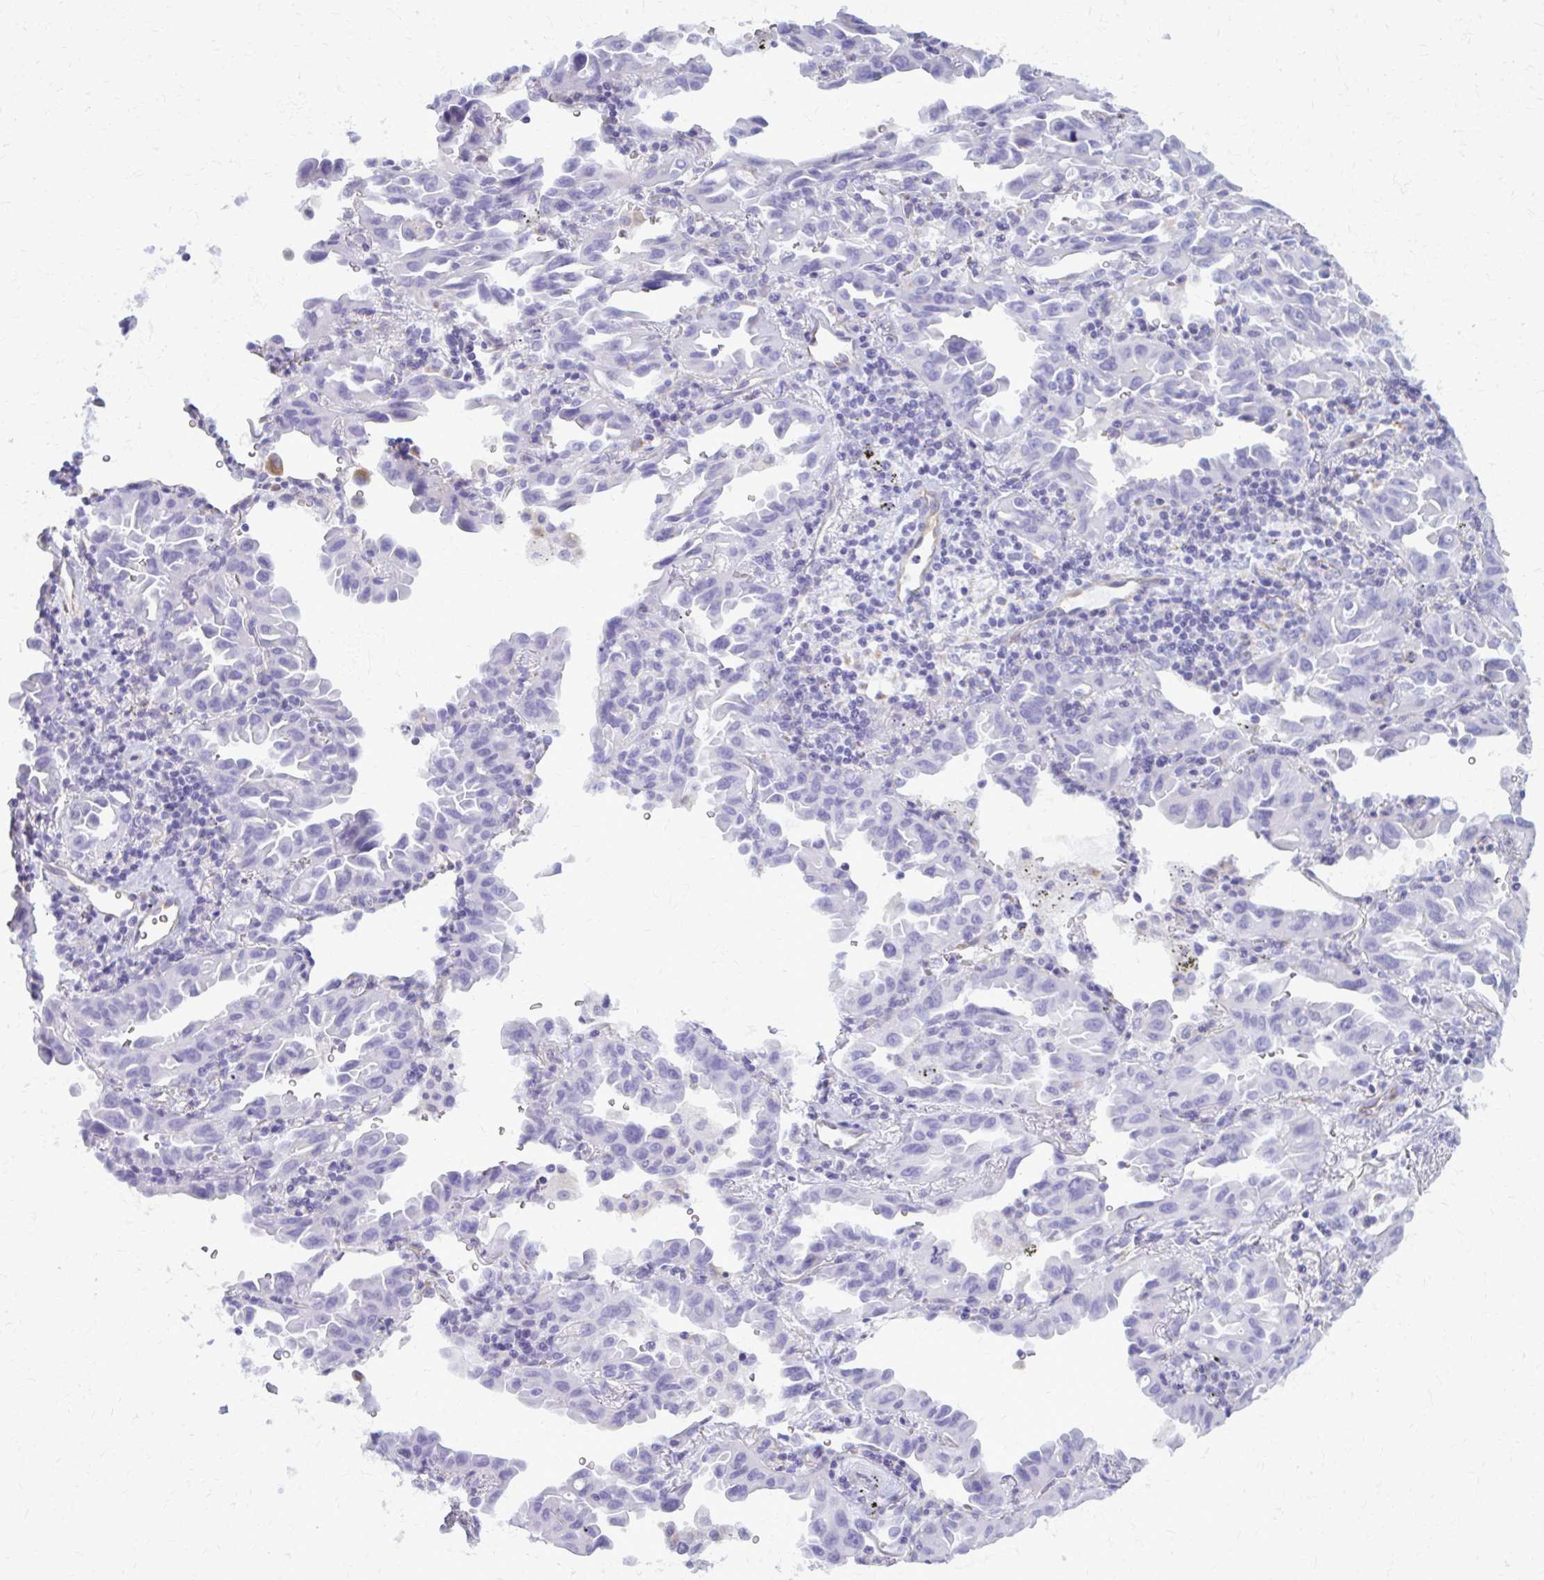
{"staining": {"intensity": "negative", "quantity": "none", "location": "none"}, "tissue": "lung cancer", "cell_type": "Tumor cells", "image_type": "cancer", "snomed": [{"axis": "morphology", "description": "Adenocarcinoma, NOS"}, {"axis": "topography", "description": "Lung"}], "caption": "This is an immunohistochemistry (IHC) micrograph of lung cancer (adenocarcinoma). There is no expression in tumor cells.", "gene": "GFAP", "patient": {"sex": "male", "age": 68}}